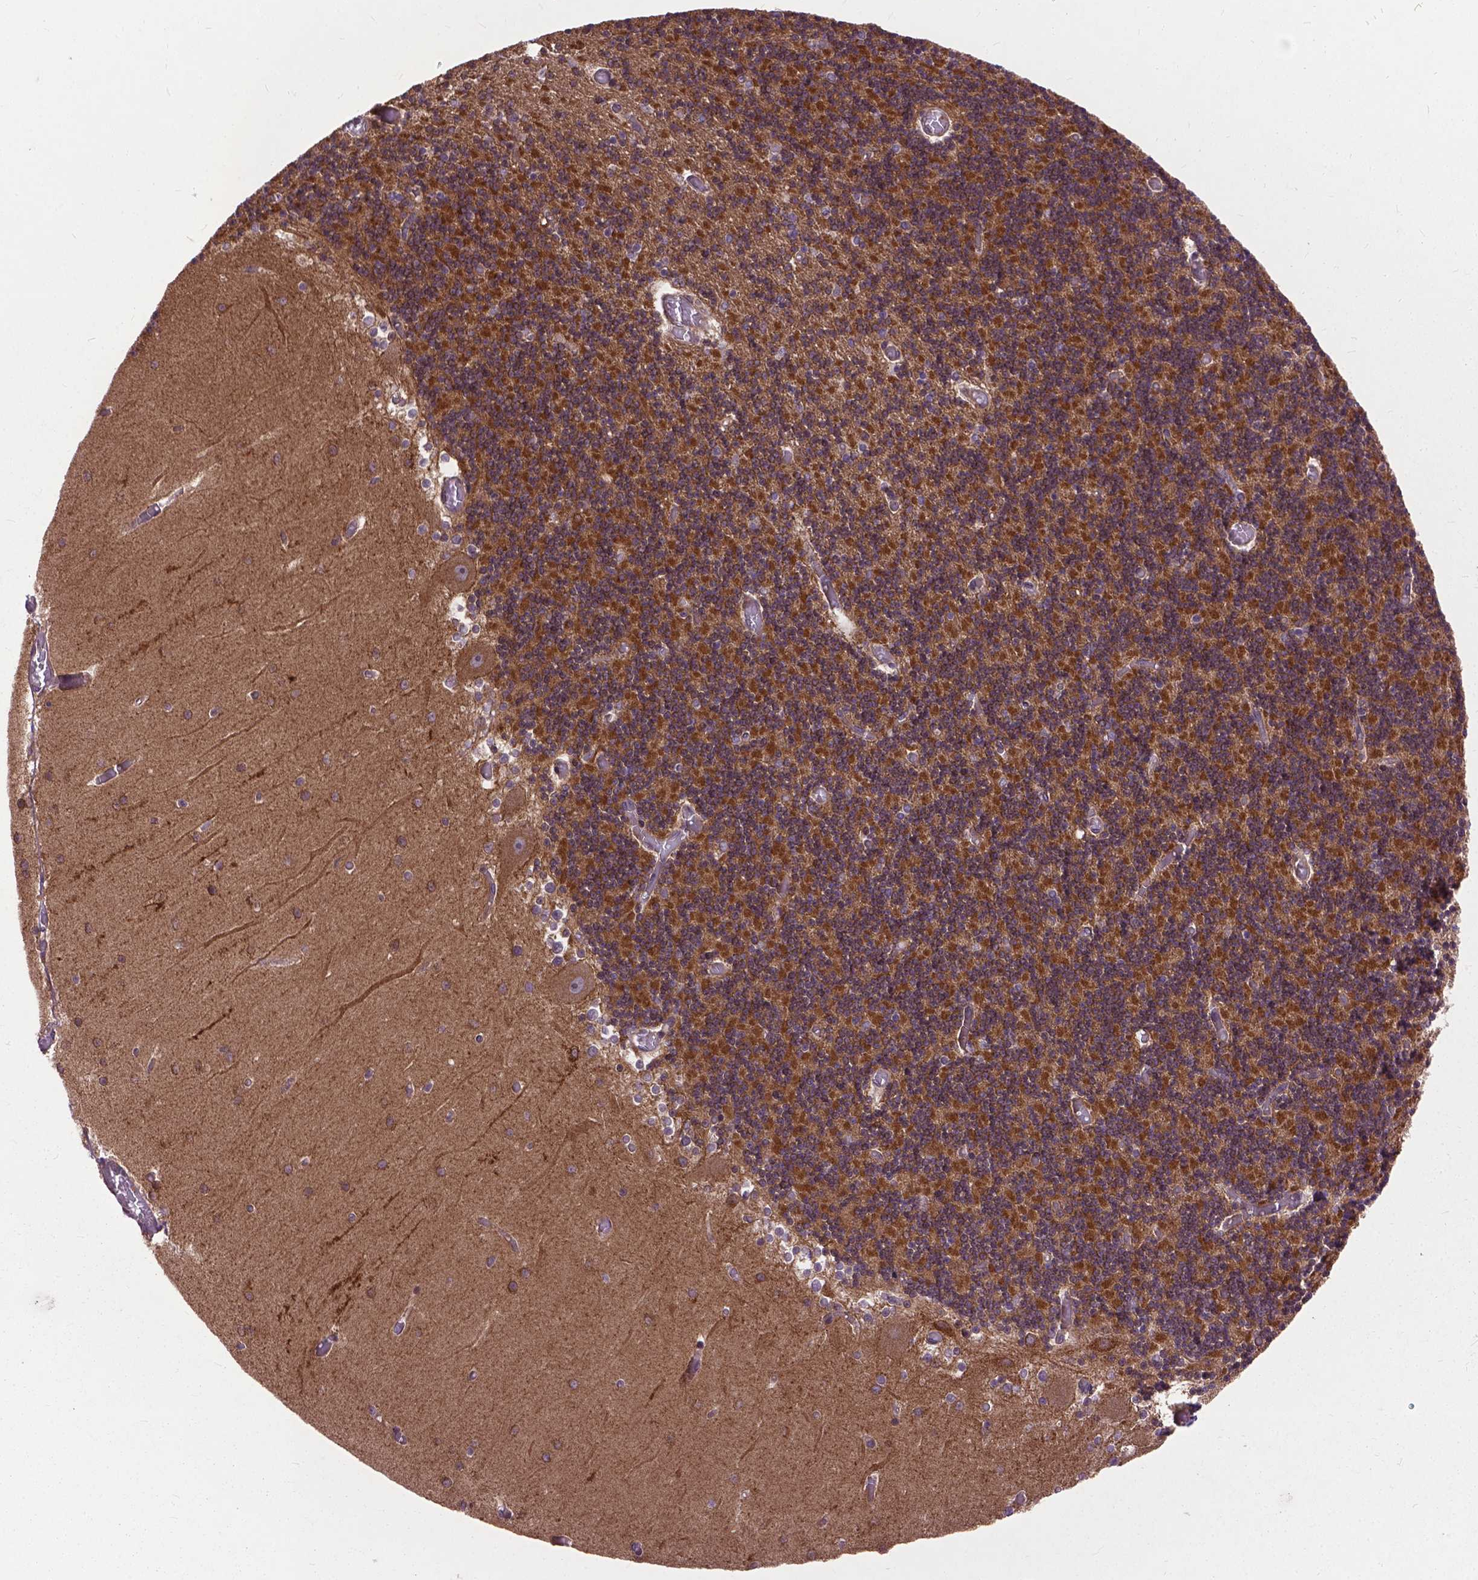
{"staining": {"intensity": "strong", "quantity": ">75%", "location": "cytoplasmic/membranous"}, "tissue": "cerebellum", "cell_type": "Cells in granular layer", "image_type": "normal", "snomed": [{"axis": "morphology", "description": "Normal tissue, NOS"}, {"axis": "topography", "description": "Cerebellum"}], "caption": "Immunohistochemical staining of normal cerebellum shows strong cytoplasmic/membranous protein expression in approximately >75% of cells in granular layer. (Stains: DAB in brown, nuclei in blue, Microscopy: brightfield microscopy at high magnification).", "gene": "ZNF616", "patient": {"sex": "female", "age": 28}}